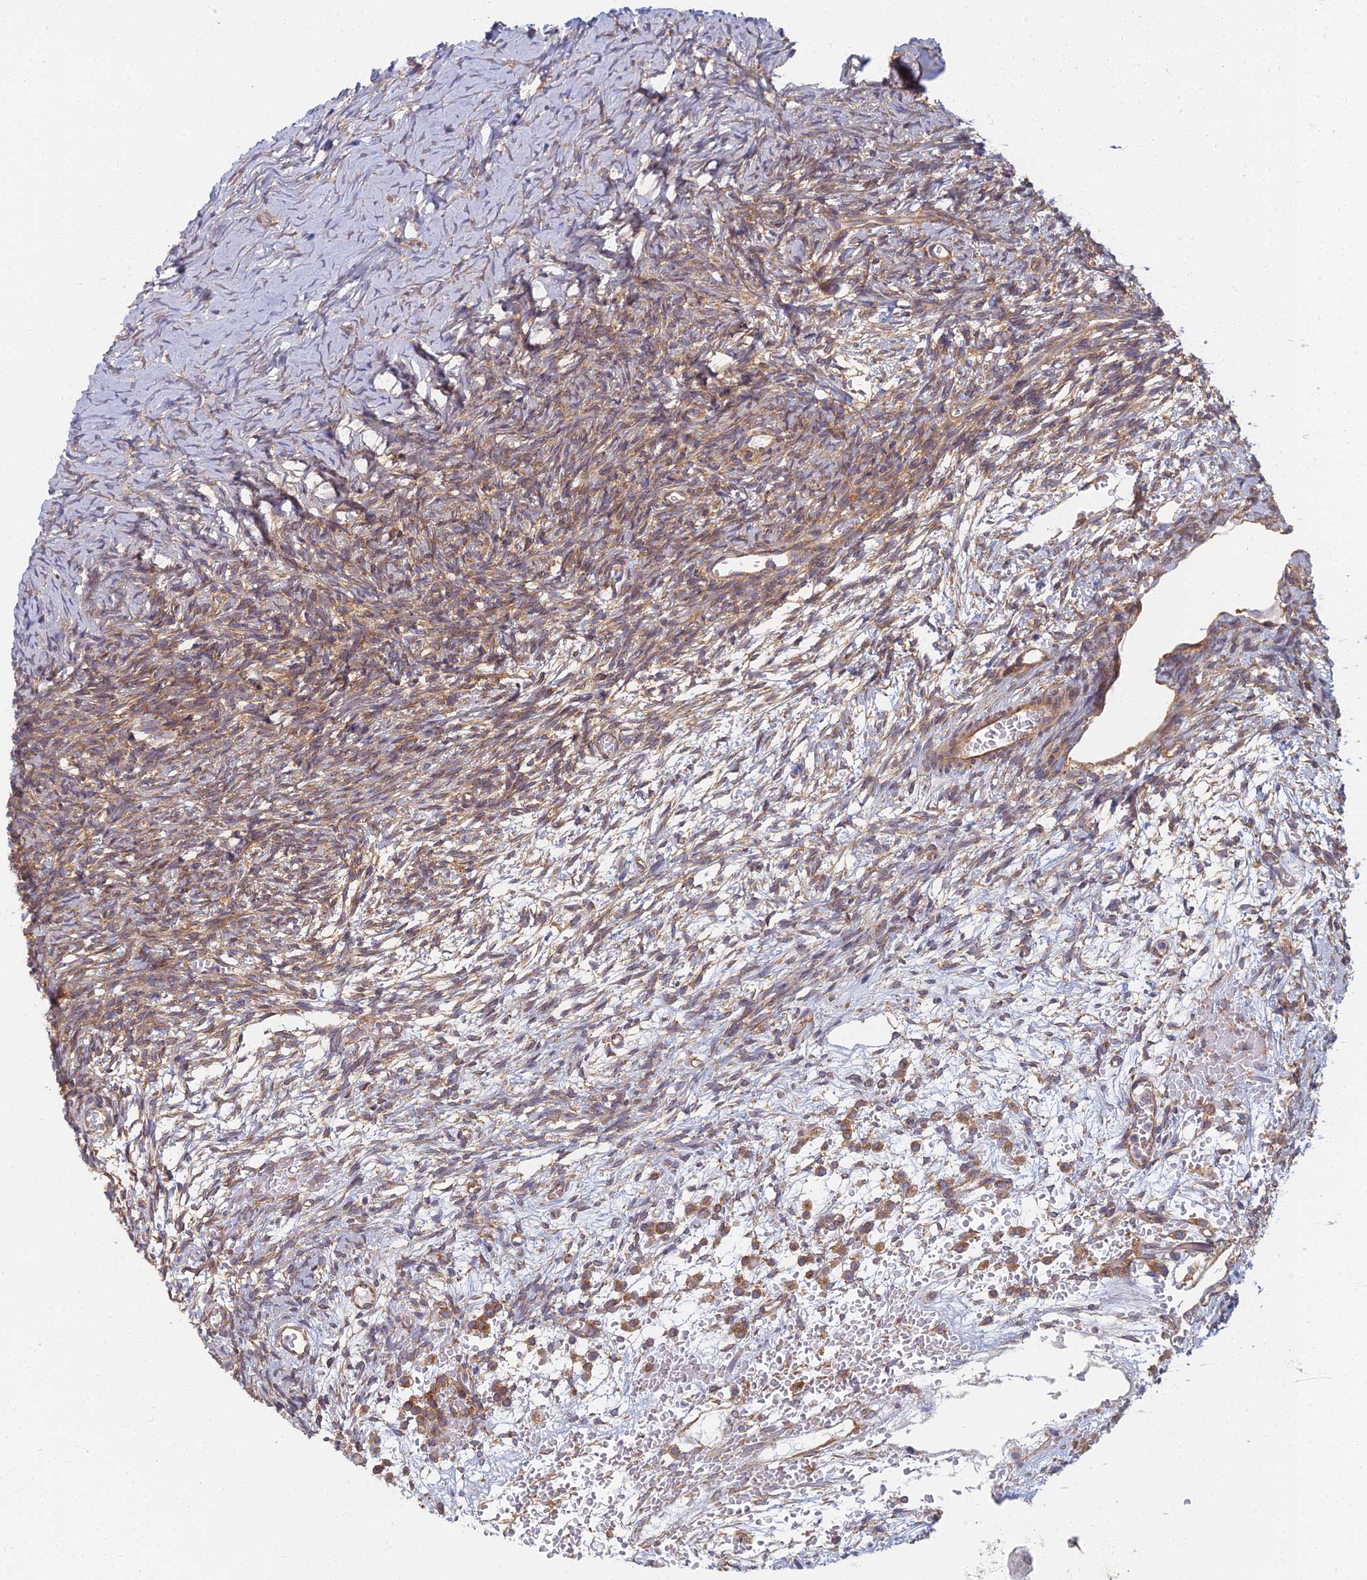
{"staining": {"intensity": "moderate", "quantity": ">75%", "location": "cytoplasmic/membranous"}, "tissue": "ovary", "cell_type": "Ovarian stroma cells", "image_type": "normal", "snomed": [{"axis": "morphology", "description": "Normal tissue, NOS"}, {"axis": "topography", "description": "Ovary"}], "caption": "Immunohistochemistry staining of benign ovary, which demonstrates medium levels of moderate cytoplasmic/membranous positivity in approximately >75% of ovarian stroma cells indicating moderate cytoplasmic/membranous protein expression. The staining was performed using DAB (brown) for protein detection and nuclei were counterstained in hematoxylin (blue).", "gene": "RBSN", "patient": {"sex": "female", "age": 39}}